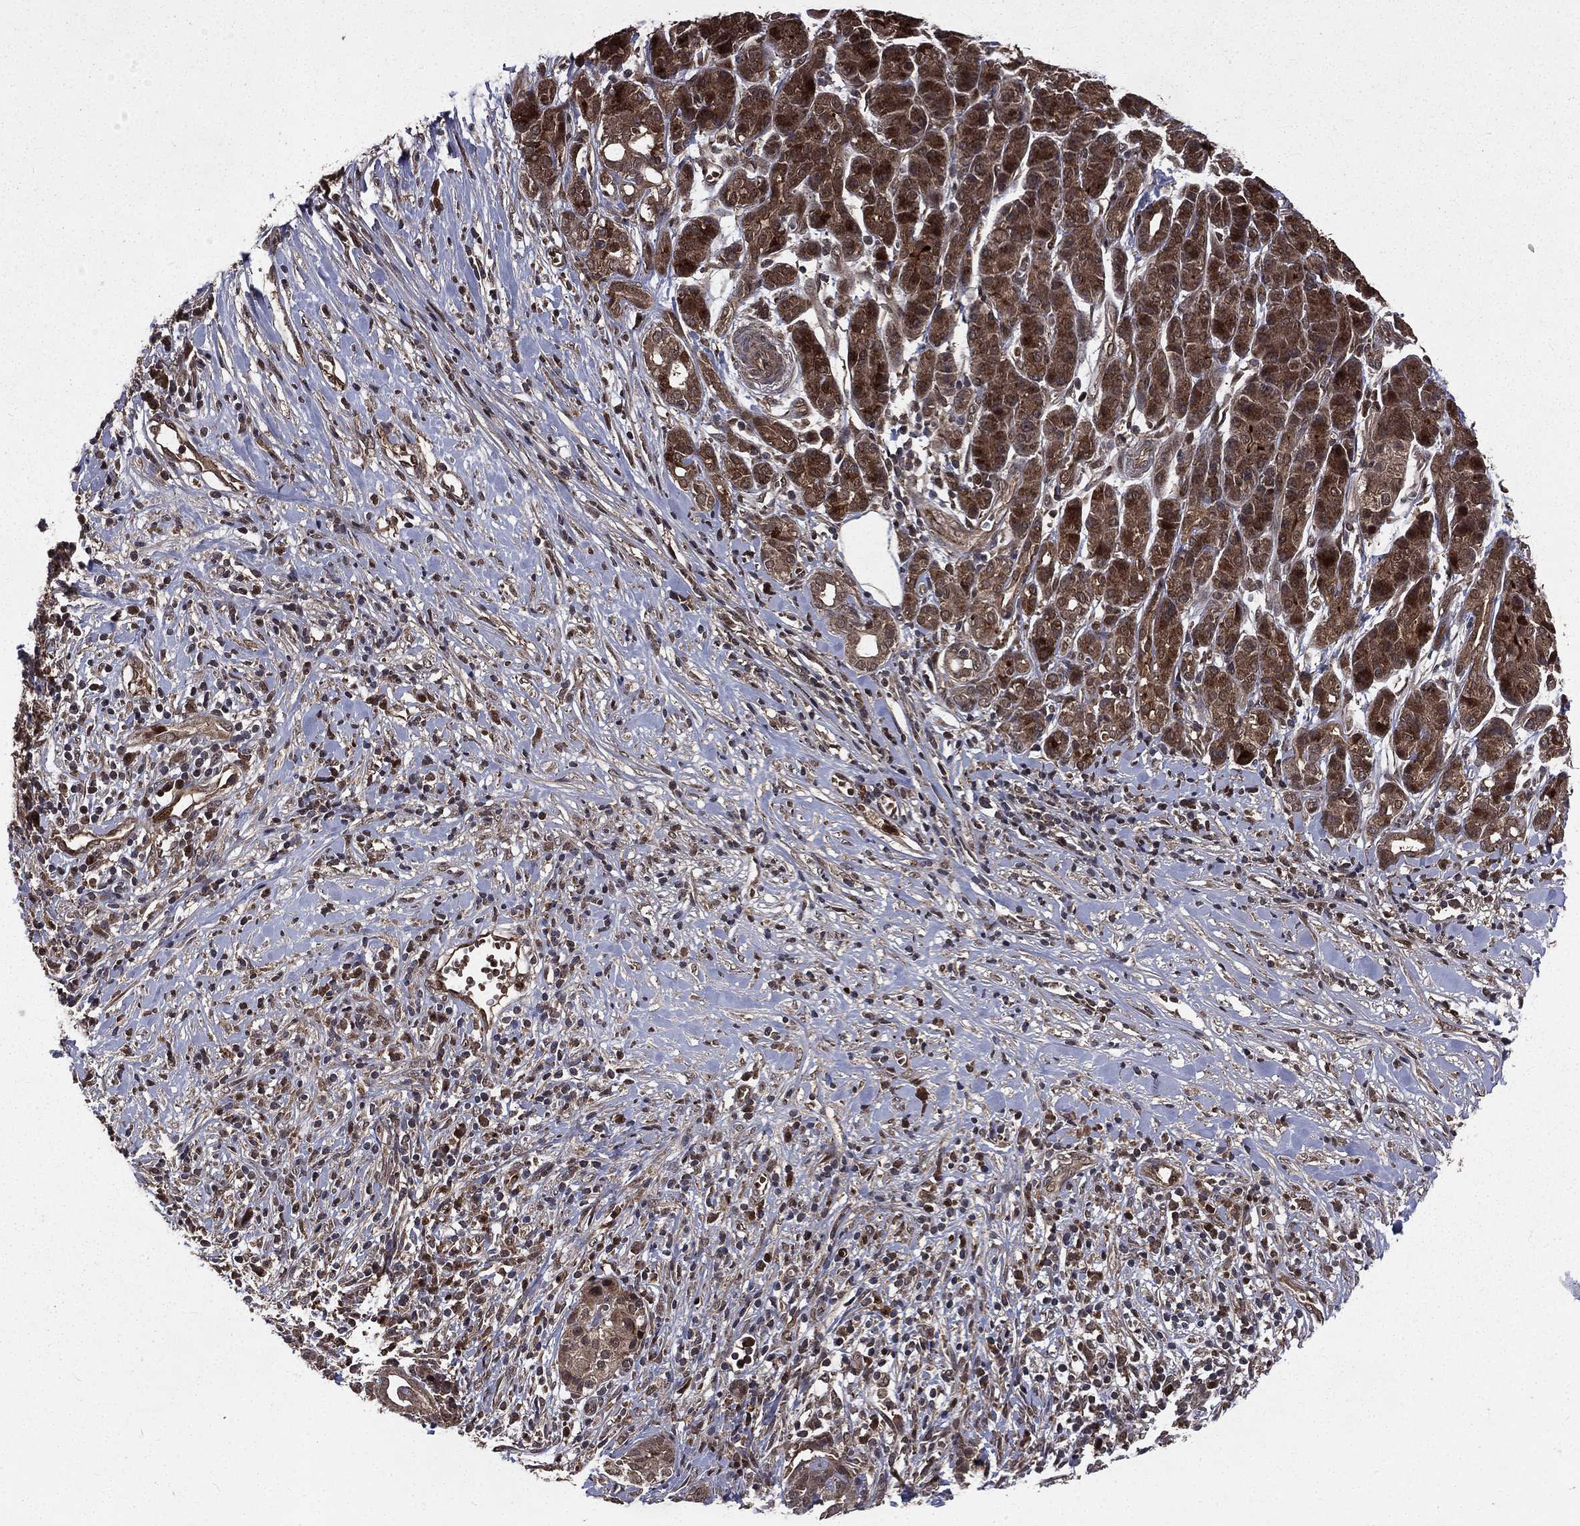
{"staining": {"intensity": "moderate", "quantity": ">75%", "location": "cytoplasmic/membranous"}, "tissue": "pancreatic cancer", "cell_type": "Tumor cells", "image_type": "cancer", "snomed": [{"axis": "morphology", "description": "Adenocarcinoma, NOS"}, {"axis": "topography", "description": "Pancreas"}], "caption": "Immunohistochemistry (IHC) of human pancreatic adenocarcinoma exhibits medium levels of moderate cytoplasmic/membranous expression in about >75% of tumor cells. The staining is performed using DAB (3,3'-diaminobenzidine) brown chromogen to label protein expression. The nuclei are counter-stained blue using hematoxylin.", "gene": "LENG8", "patient": {"sex": "male", "age": 61}}